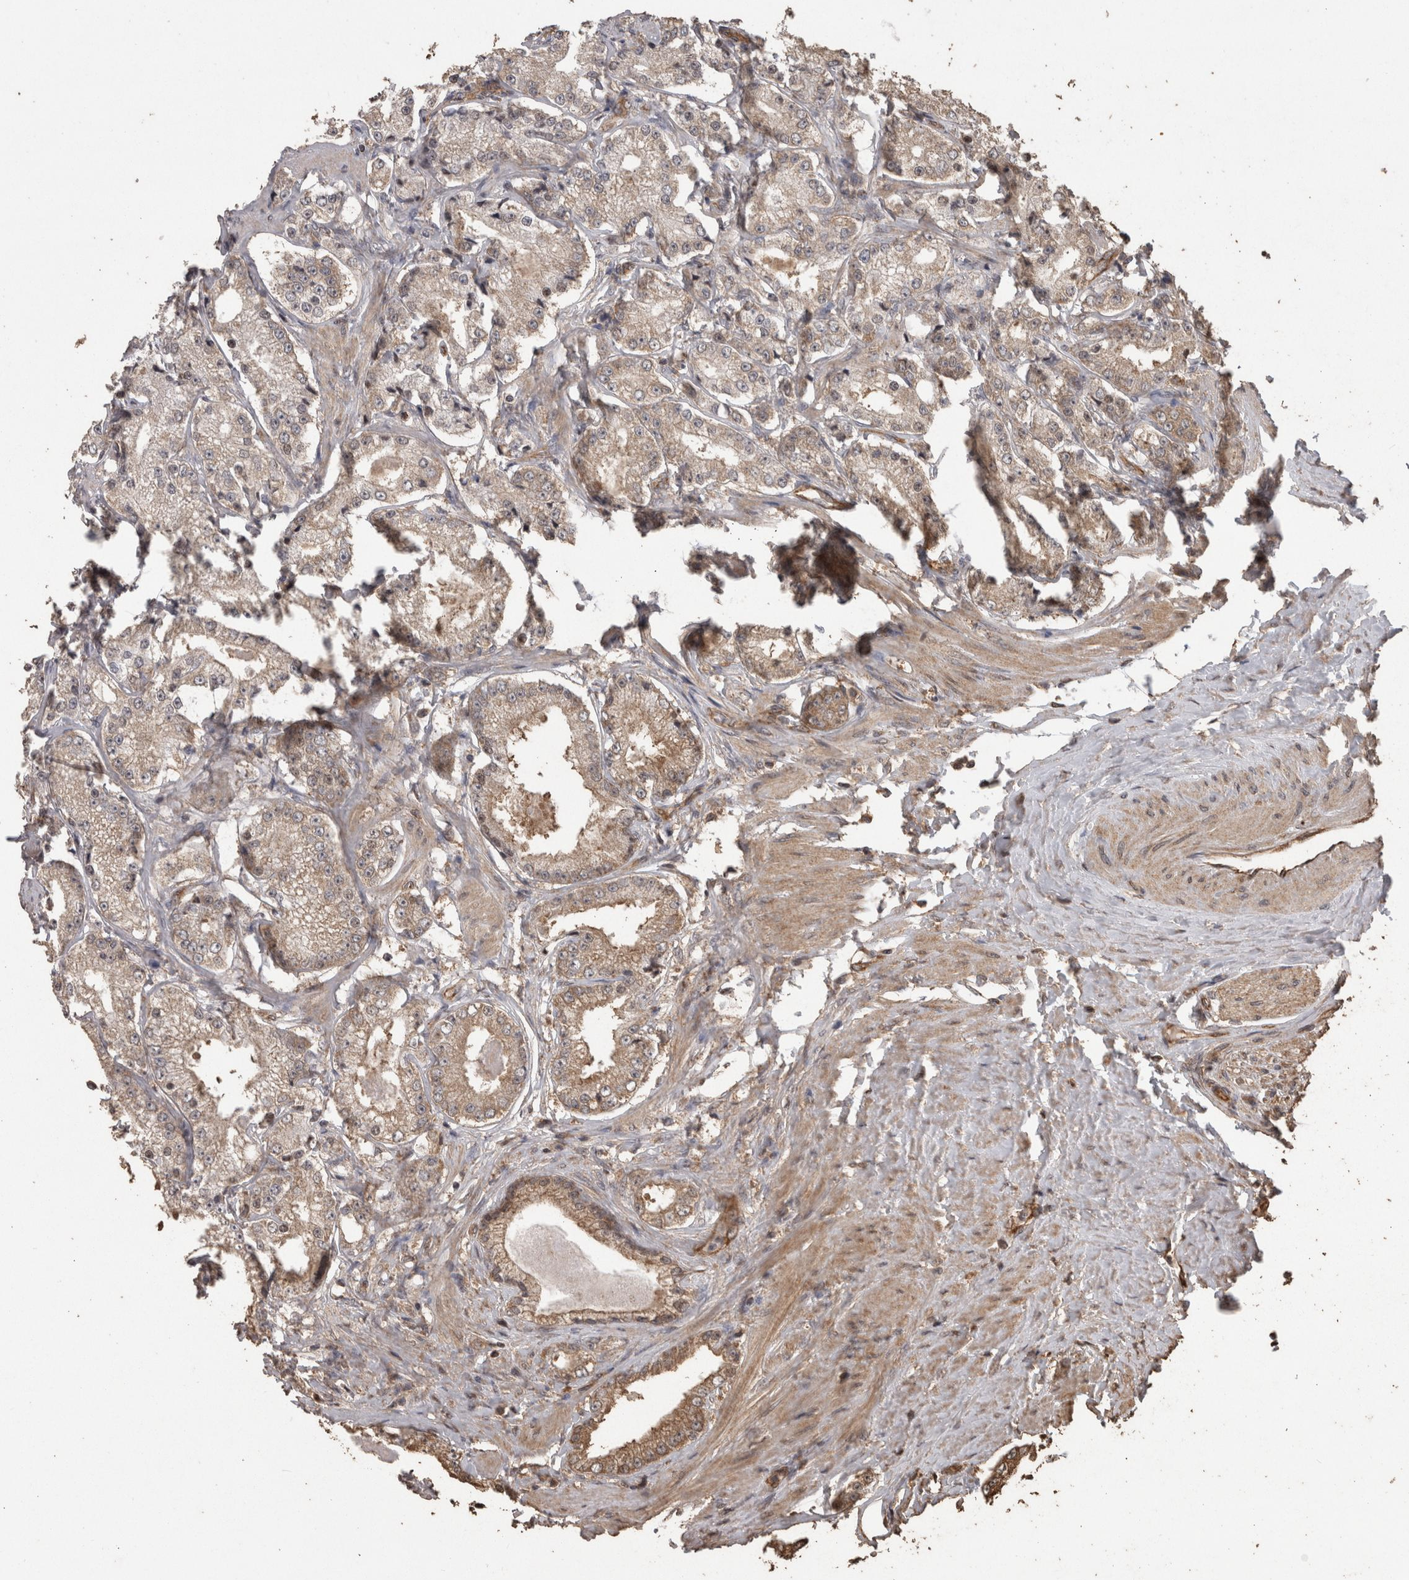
{"staining": {"intensity": "weak", "quantity": ">75%", "location": "cytoplasmic/membranous"}, "tissue": "prostate cancer", "cell_type": "Tumor cells", "image_type": "cancer", "snomed": [{"axis": "morphology", "description": "Adenocarcinoma, Low grade"}, {"axis": "topography", "description": "Prostate"}], "caption": "Prostate cancer (low-grade adenocarcinoma) tissue displays weak cytoplasmic/membranous positivity in about >75% of tumor cells, visualized by immunohistochemistry.", "gene": "PINK1", "patient": {"sex": "male", "age": 63}}